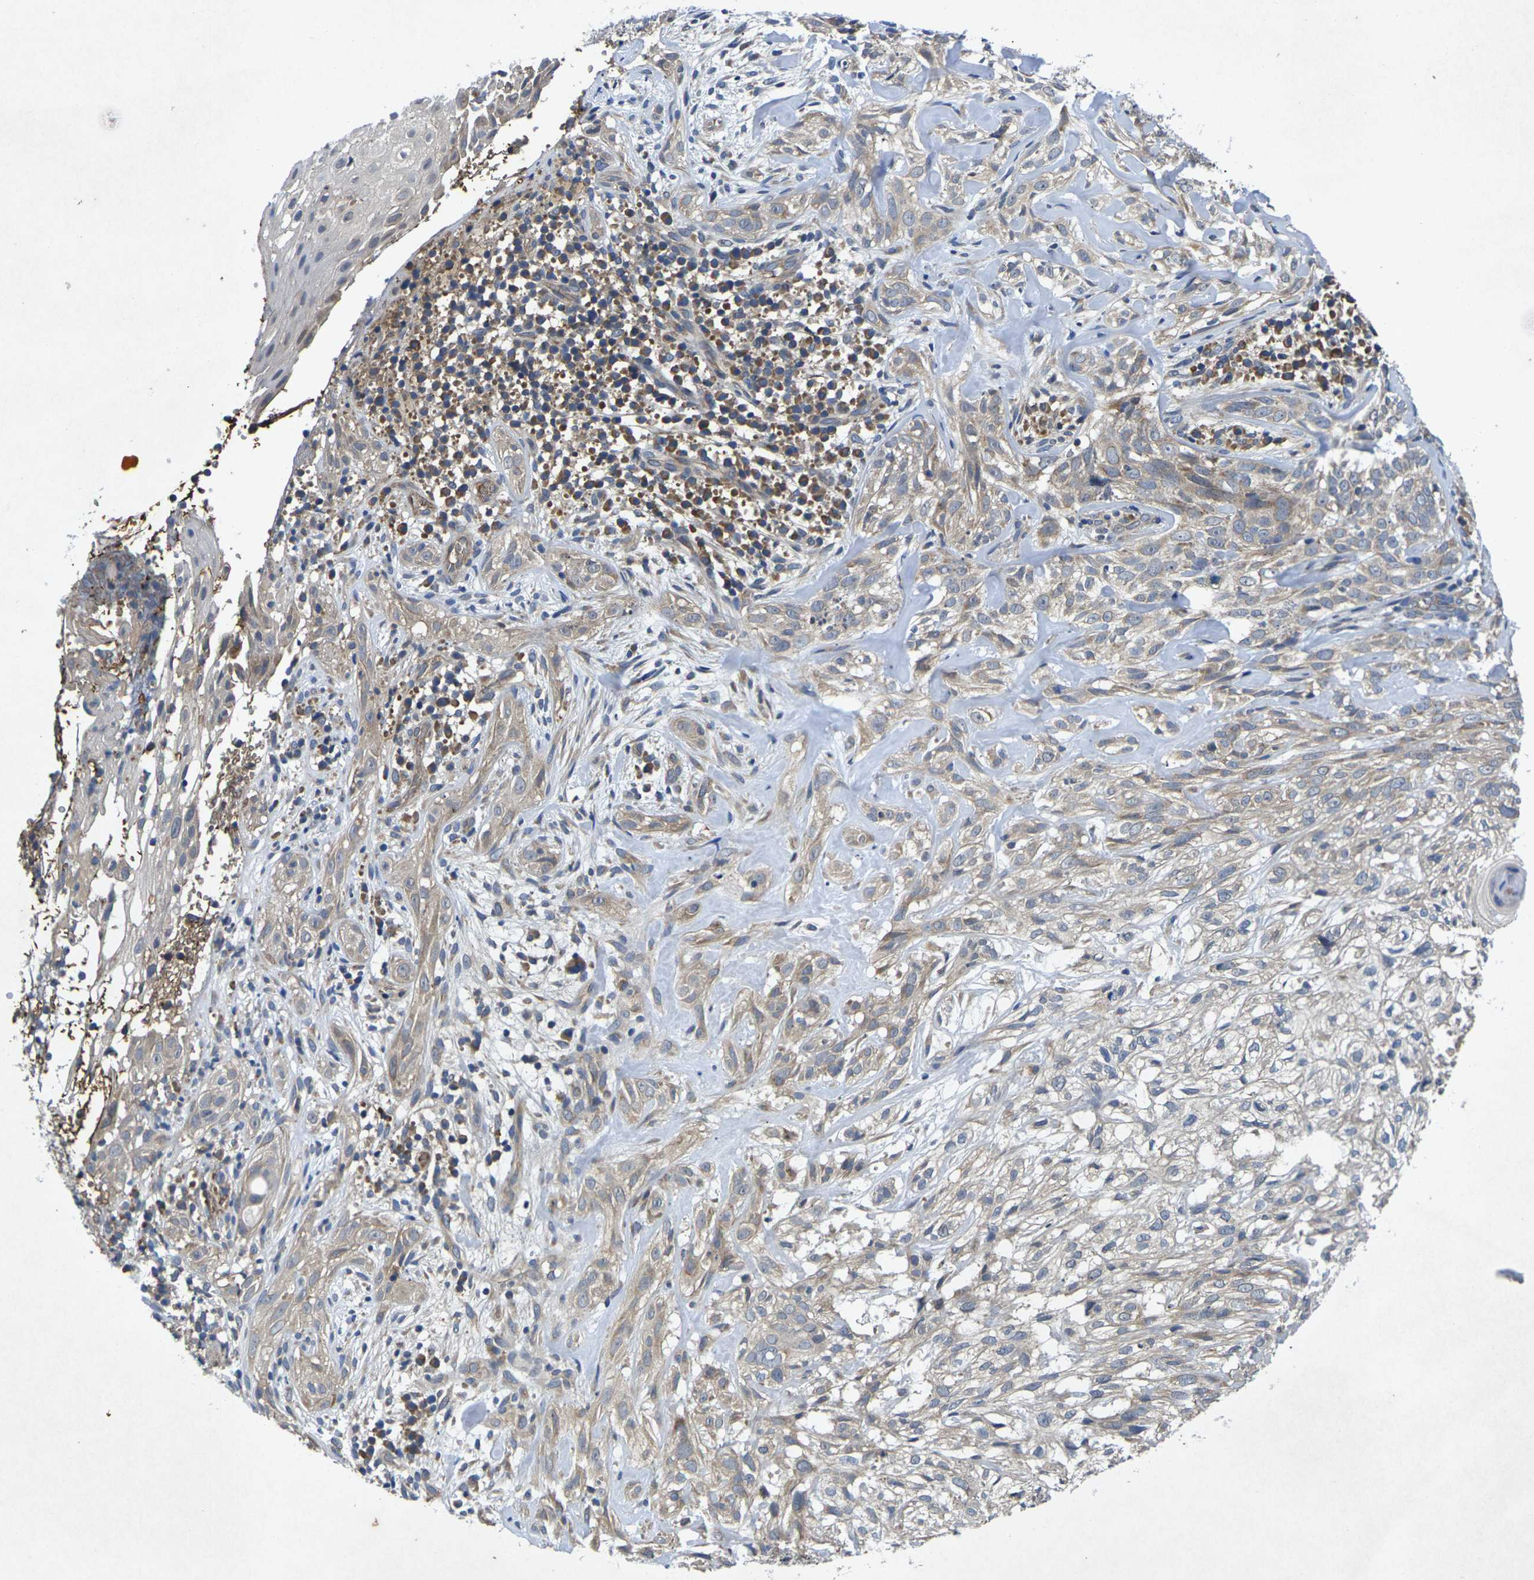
{"staining": {"intensity": "weak", "quantity": ">75%", "location": "cytoplasmic/membranous"}, "tissue": "skin cancer", "cell_type": "Tumor cells", "image_type": "cancer", "snomed": [{"axis": "morphology", "description": "Basal cell carcinoma"}, {"axis": "topography", "description": "Skin"}], "caption": "A histopathology image of human skin cancer stained for a protein exhibits weak cytoplasmic/membranous brown staining in tumor cells.", "gene": "KIF1B", "patient": {"sex": "male", "age": 72}}